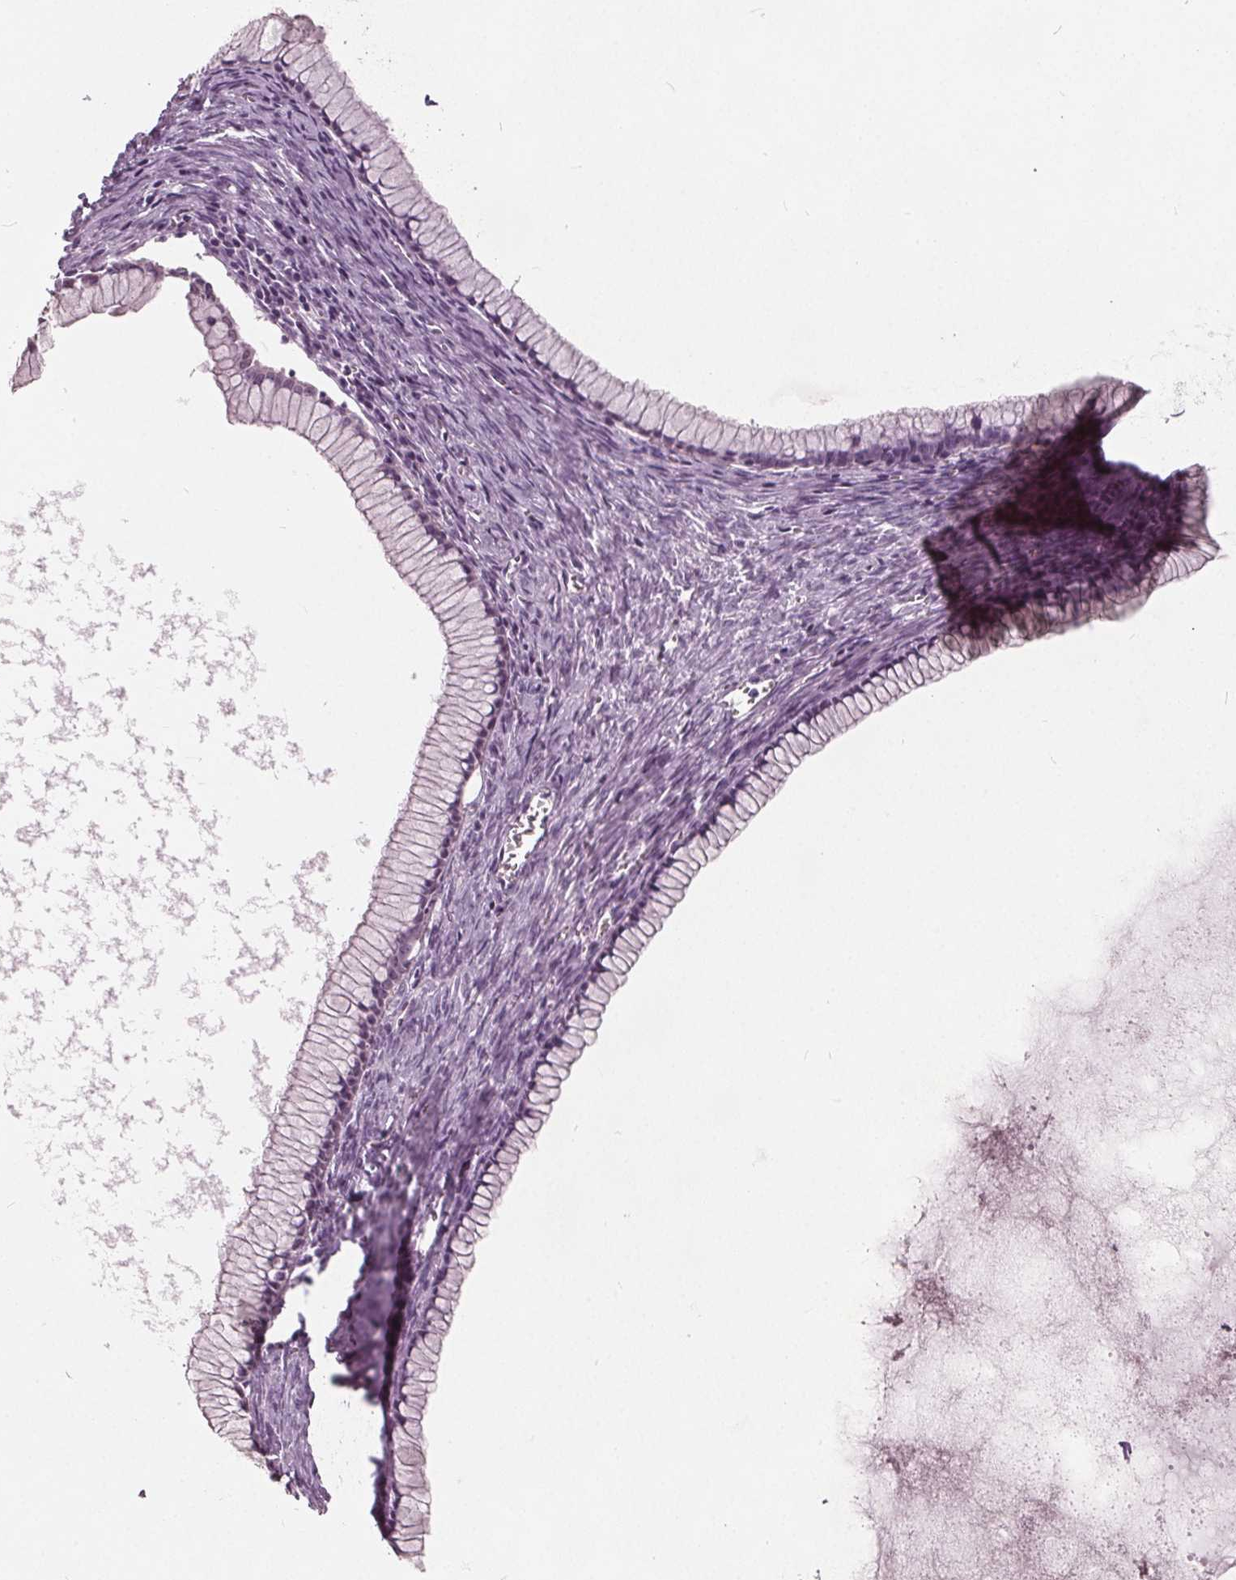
{"staining": {"intensity": "negative", "quantity": "none", "location": "none"}, "tissue": "ovarian cancer", "cell_type": "Tumor cells", "image_type": "cancer", "snomed": [{"axis": "morphology", "description": "Cystadenocarcinoma, mucinous, NOS"}, {"axis": "topography", "description": "Ovary"}], "caption": "Mucinous cystadenocarcinoma (ovarian) was stained to show a protein in brown. There is no significant expression in tumor cells. Nuclei are stained in blue.", "gene": "TKFC", "patient": {"sex": "female", "age": 41}}